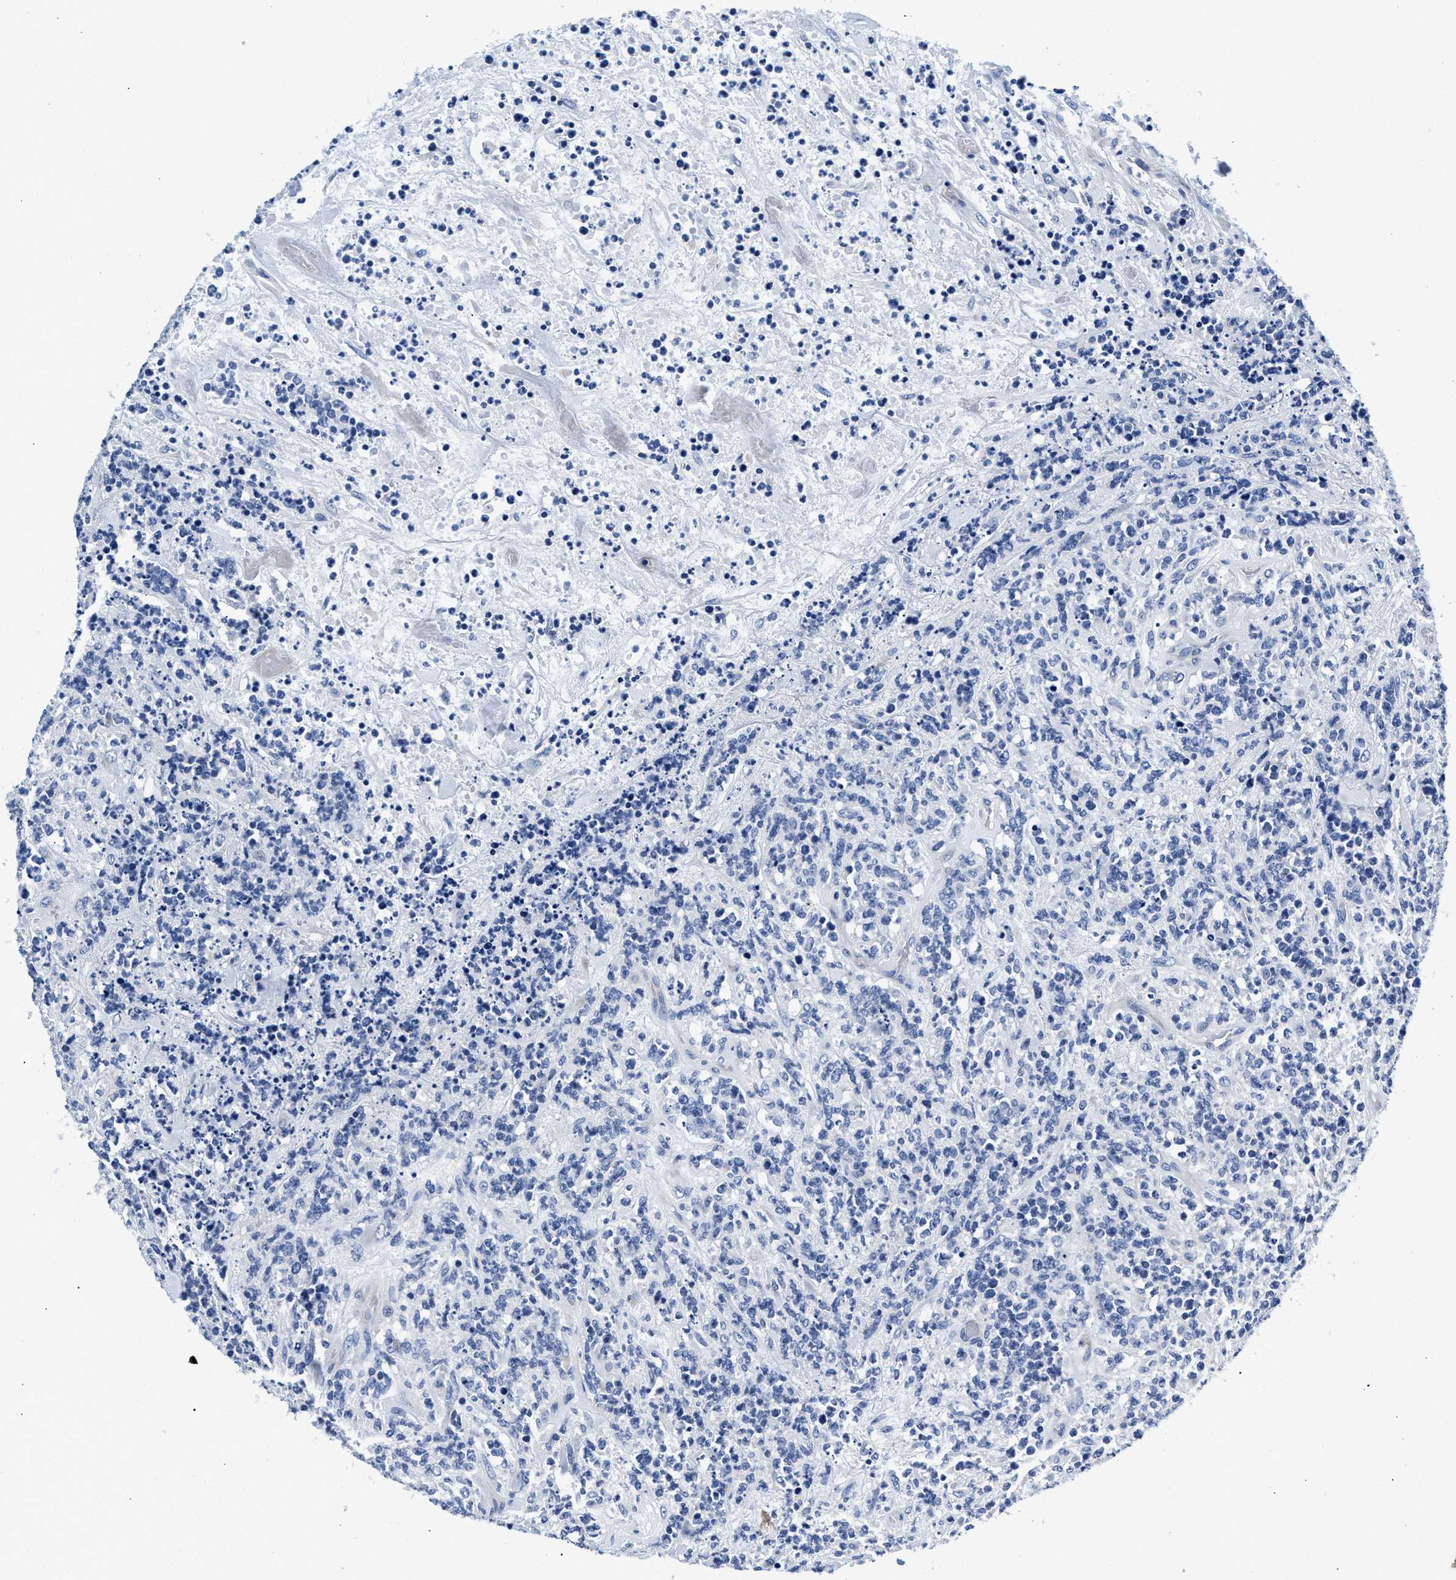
{"staining": {"intensity": "negative", "quantity": "none", "location": "none"}, "tissue": "lymphoma", "cell_type": "Tumor cells", "image_type": "cancer", "snomed": [{"axis": "morphology", "description": "Malignant lymphoma, non-Hodgkin's type, High grade"}, {"axis": "topography", "description": "Soft tissue"}], "caption": "There is no significant positivity in tumor cells of lymphoma. (Stains: DAB (3,3'-diaminobenzidine) immunohistochemistry (IHC) with hematoxylin counter stain, Microscopy: brightfield microscopy at high magnification).", "gene": "P2RY4", "patient": {"sex": "male", "age": 18}}